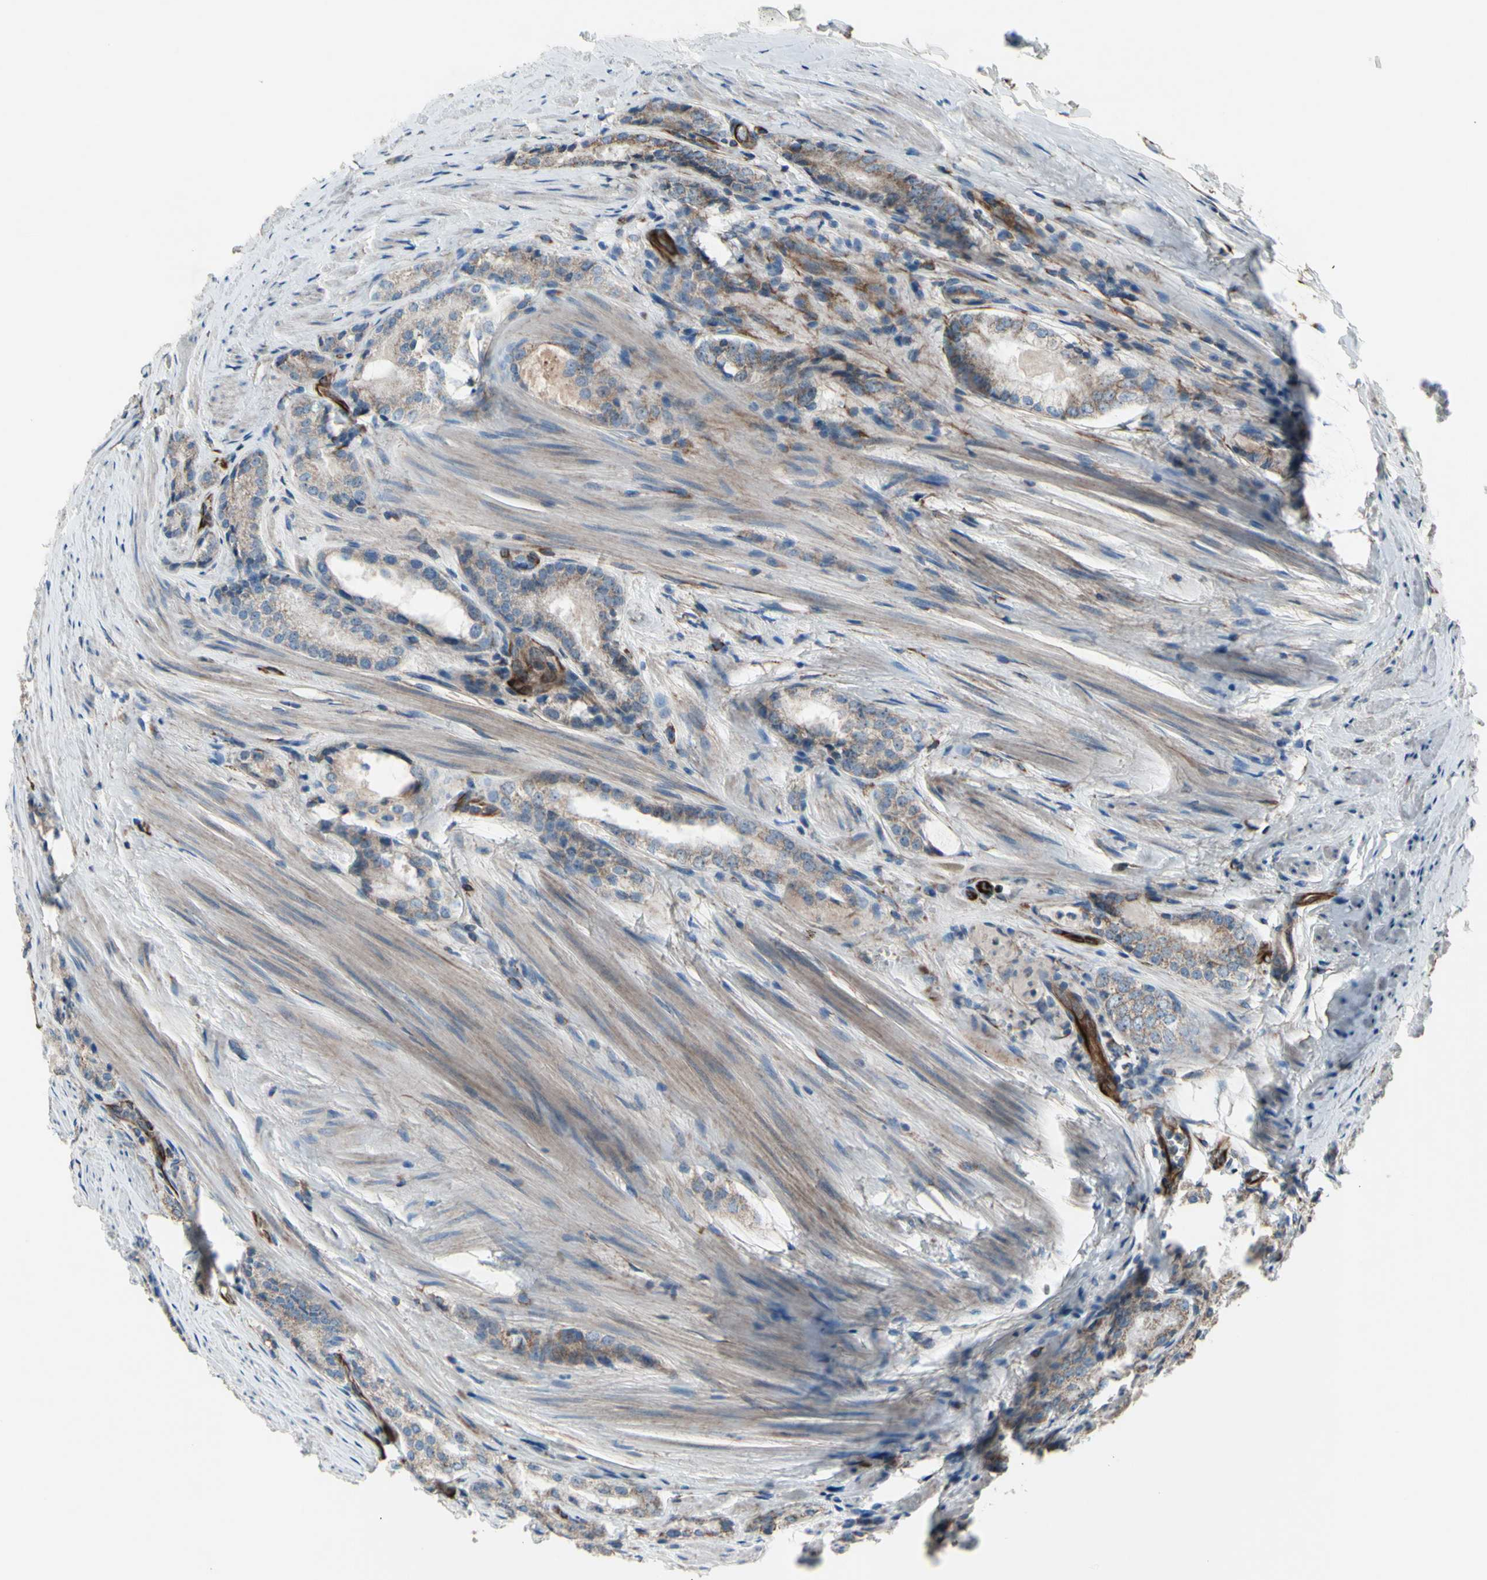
{"staining": {"intensity": "weak", "quantity": "25%-75%", "location": "cytoplasmic/membranous"}, "tissue": "prostate cancer", "cell_type": "Tumor cells", "image_type": "cancer", "snomed": [{"axis": "morphology", "description": "Adenocarcinoma, Low grade"}, {"axis": "topography", "description": "Prostate"}], "caption": "Protein expression analysis of prostate cancer demonstrates weak cytoplasmic/membranous expression in approximately 25%-75% of tumor cells.", "gene": "EMC7", "patient": {"sex": "male", "age": 60}}